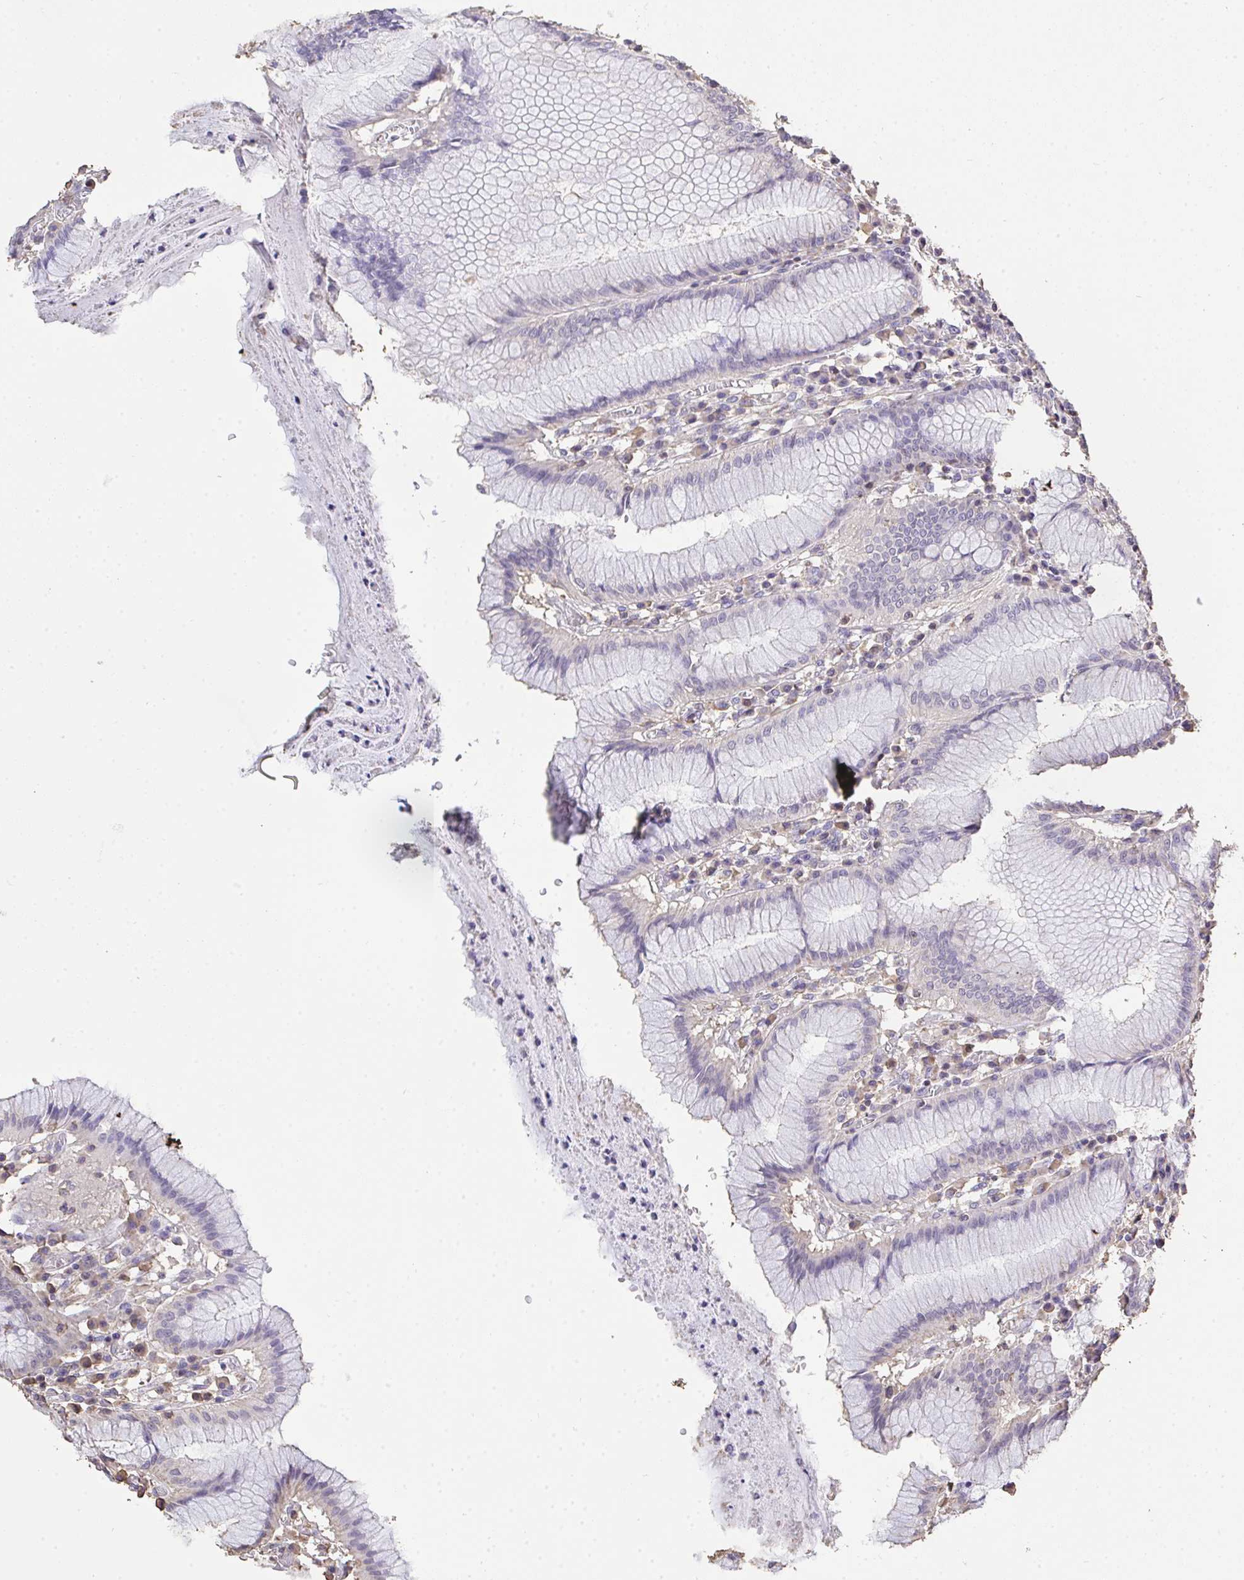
{"staining": {"intensity": "moderate", "quantity": "<25%", "location": "cytoplasmic/membranous"}, "tissue": "stomach", "cell_type": "Glandular cells", "image_type": "normal", "snomed": [{"axis": "morphology", "description": "Normal tissue, NOS"}, {"axis": "topography", "description": "Stomach"}], "caption": "Human stomach stained with a protein marker exhibits moderate staining in glandular cells.", "gene": "IL23R", "patient": {"sex": "male", "age": 55}}